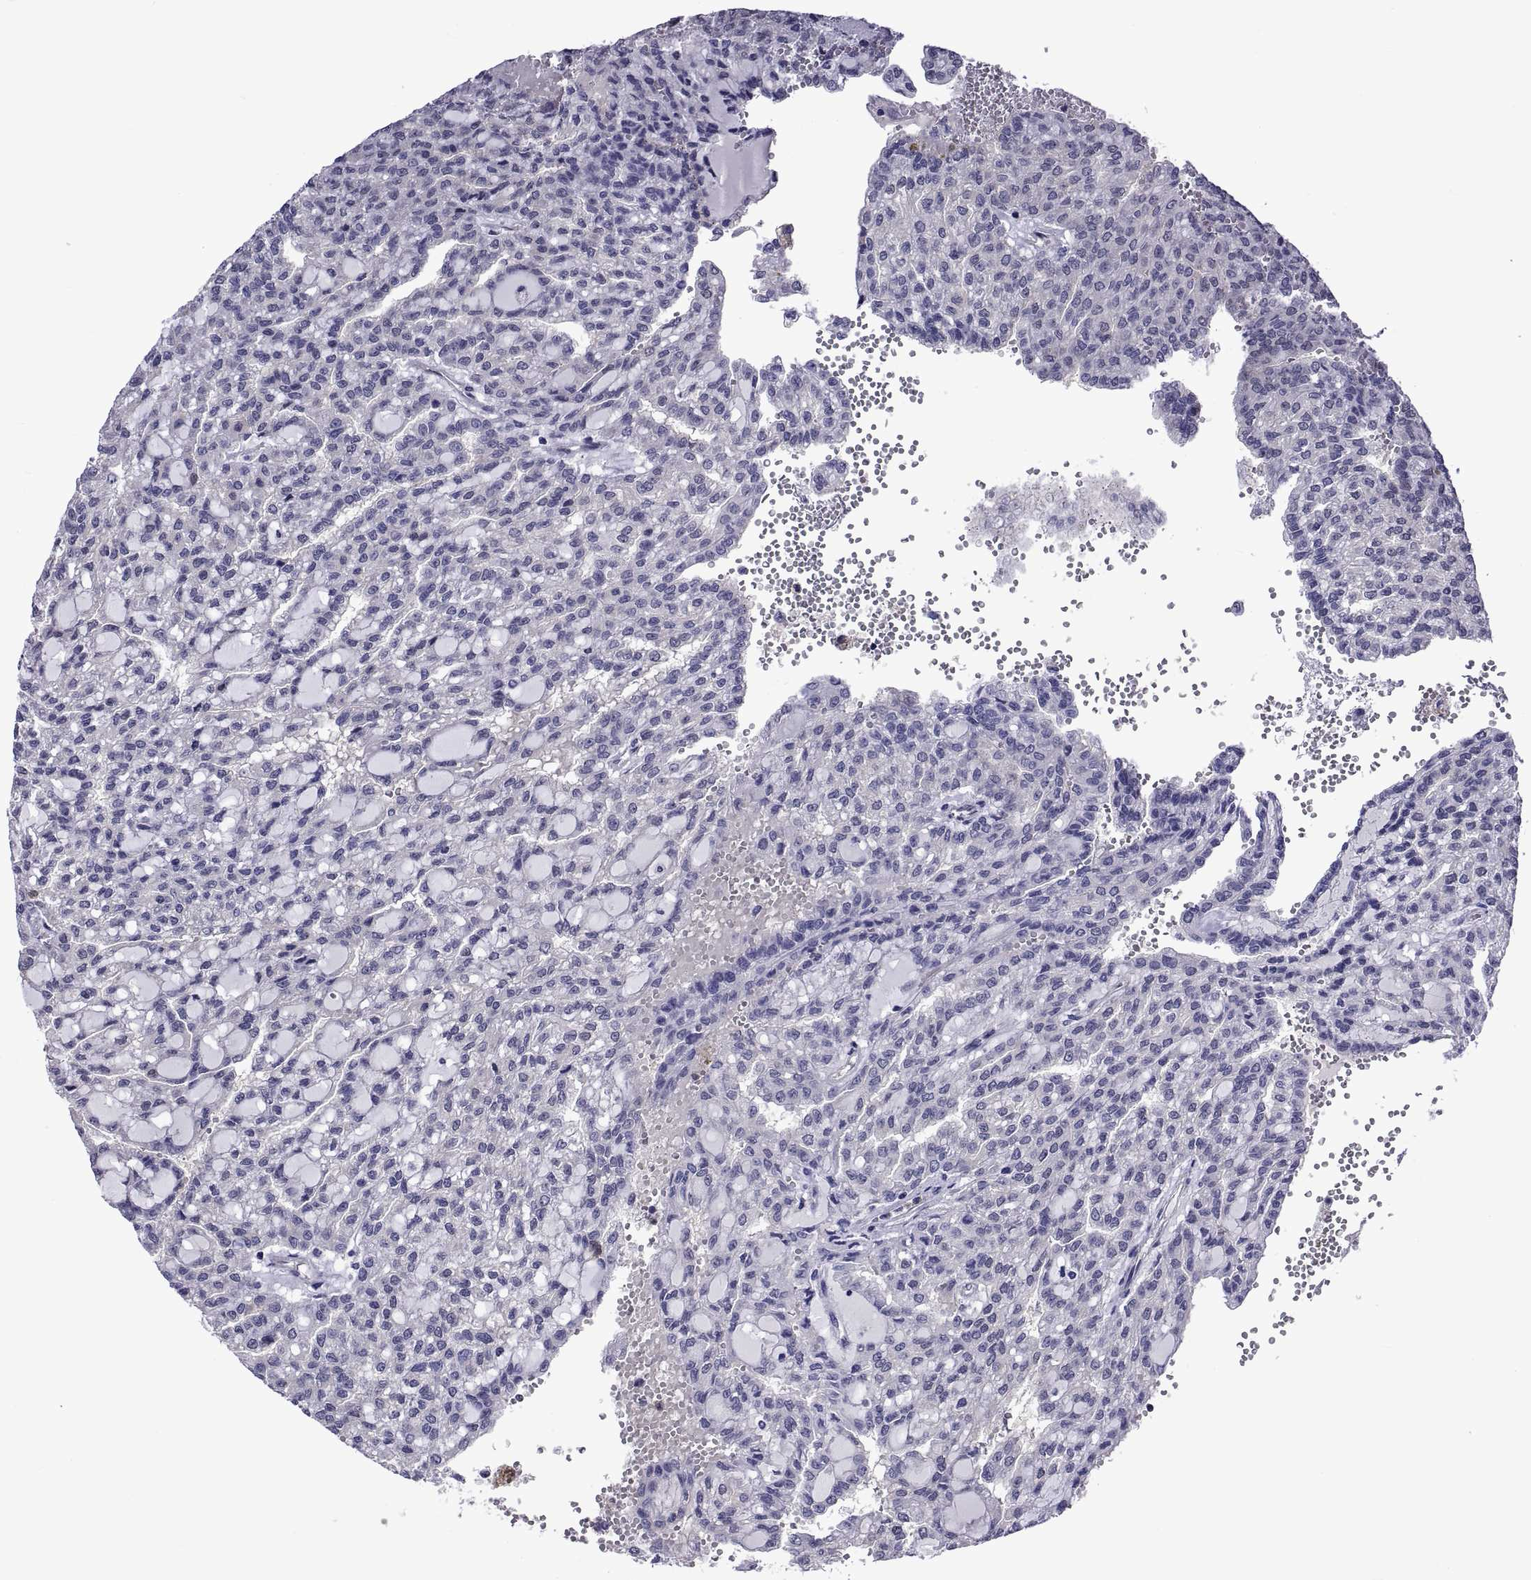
{"staining": {"intensity": "negative", "quantity": "none", "location": "none"}, "tissue": "renal cancer", "cell_type": "Tumor cells", "image_type": "cancer", "snomed": [{"axis": "morphology", "description": "Adenocarcinoma, NOS"}, {"axis": "topography", "description": "Kidney"}], "caption": "This is an IHC photomicrograph of renal cancer. There is no positivity in tumor cells.", "gene": "LCN9", "patient": {"sex": "male", "age": 63}}